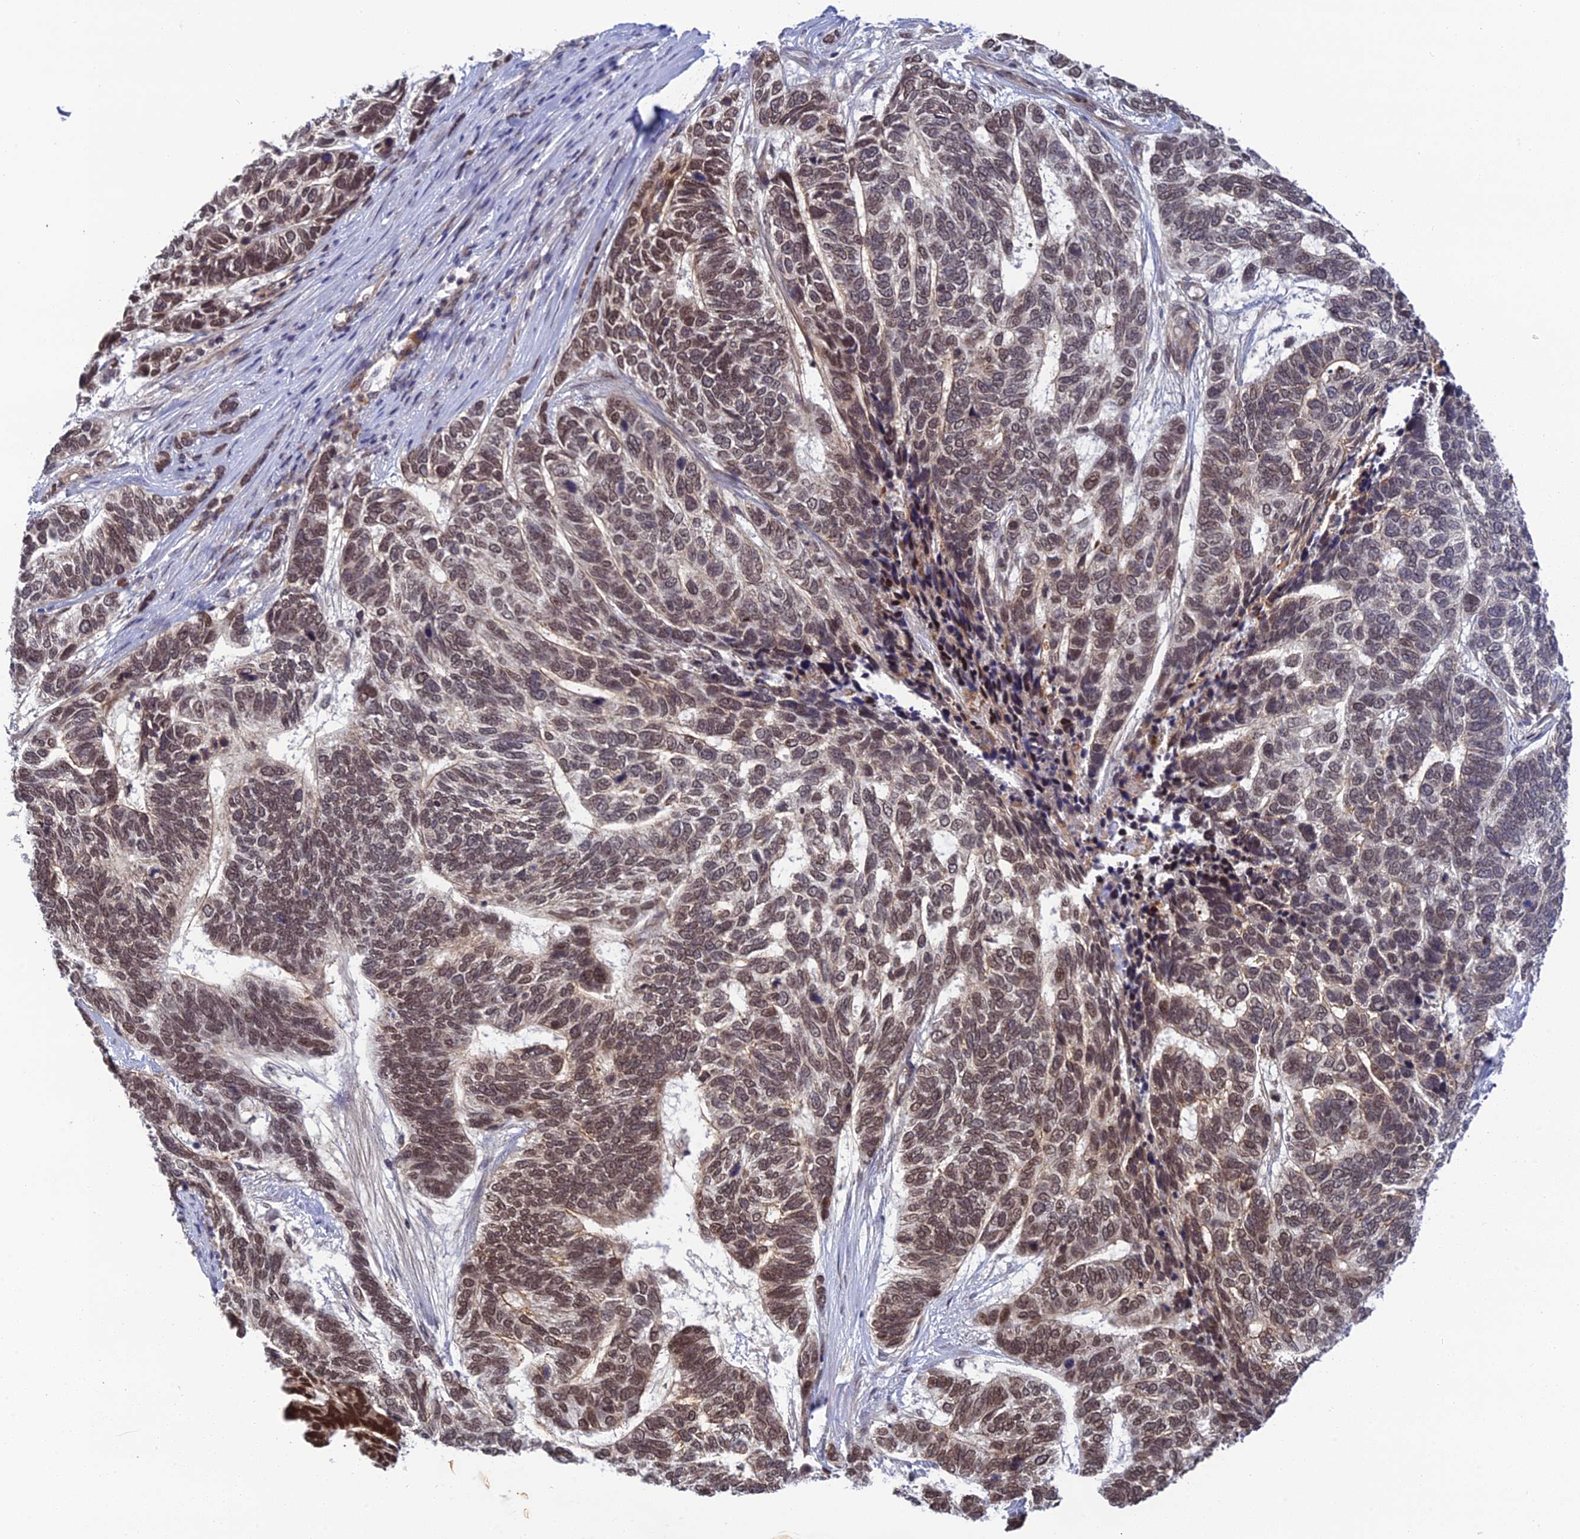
{"staining": {"intensity": "moderate", "quantity": ">75%", "location": "nuclear"}, "tissue": "skin cancer", "cell_type": "Tumor cells", "image_type": "cancer", "snomed": [{"axis": "morphology", "description": "Basal cell carcinoma"}, {"axis": "topography", "description": "Skin"}], "caption": "Skin cancer (basal cell carcinoma) stained with IHC demonstrates moderate nuclear staining in approximately >75% of tumor cells. The staining is performed using DAB brown chromogen to label protein expression. The nuclei are counter-stained blue using hematoxylin.", "gene": "REXO1", "patient": {"sex": "female", "age": 65}}